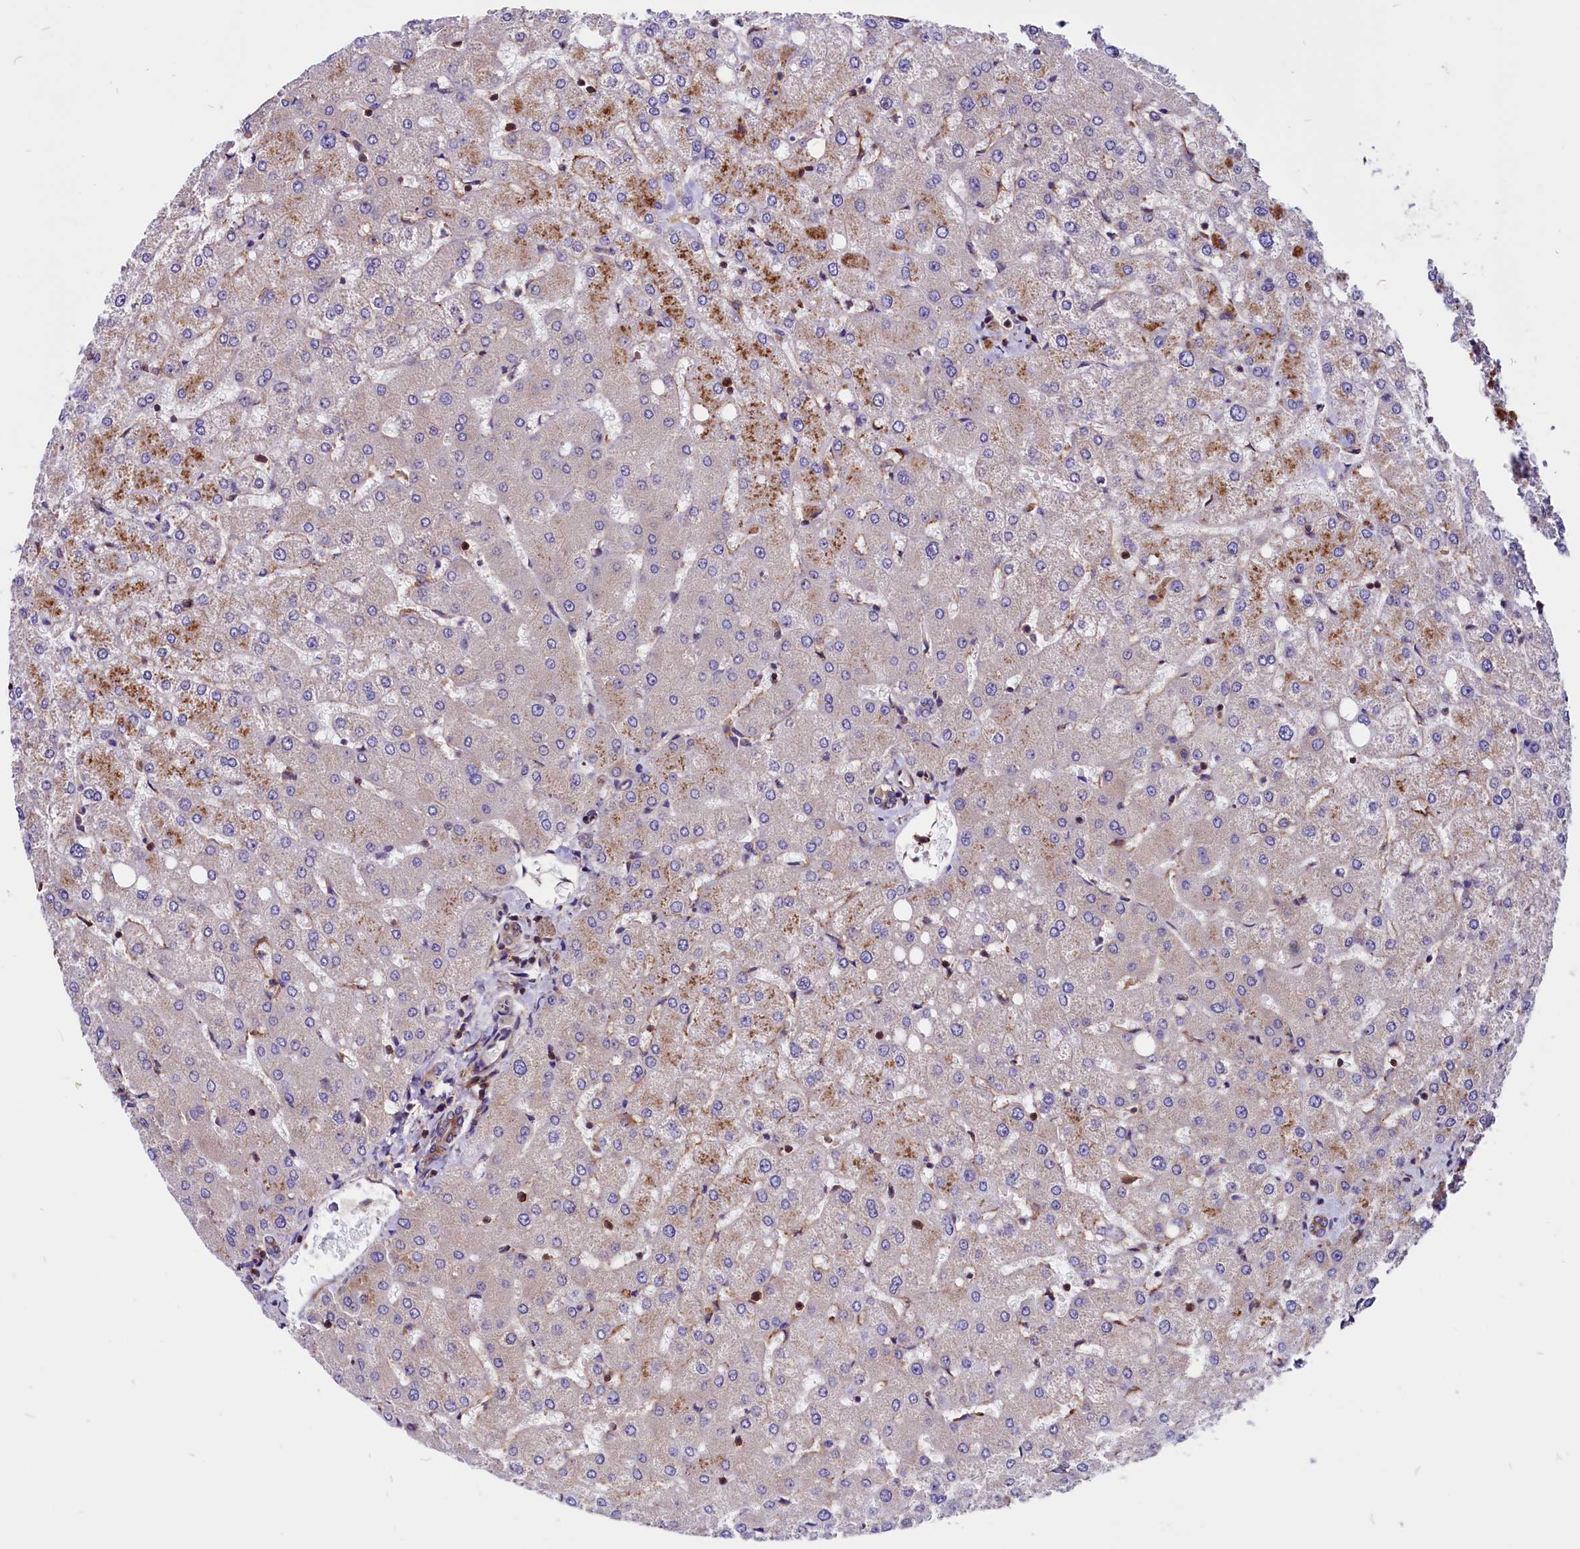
{"staining": {"intensity": "weak", "quantity": ">75%", "location": "cytoplasmic/membranous"}, "tissue": "liver", "cell_type": "Cholangiocytes", "image_type": "normal", "snomed": [{"axis": "morphology", "description": "Normal tissue, NOS"}, {"axis": "topography", "description": "Liver"}], "caption": "Liver stained with DAB immunohistochemistry exhibits low levels of weak cytoplasmic/membranous expression in approximately >75% of cholangiocytes. (DAB (3,3'-diaminobenzidine) = brown stain, brightfield microscopy at high magnification).", "gene": "EIF3G", "patient": {"sex": "female", "age": 54}}